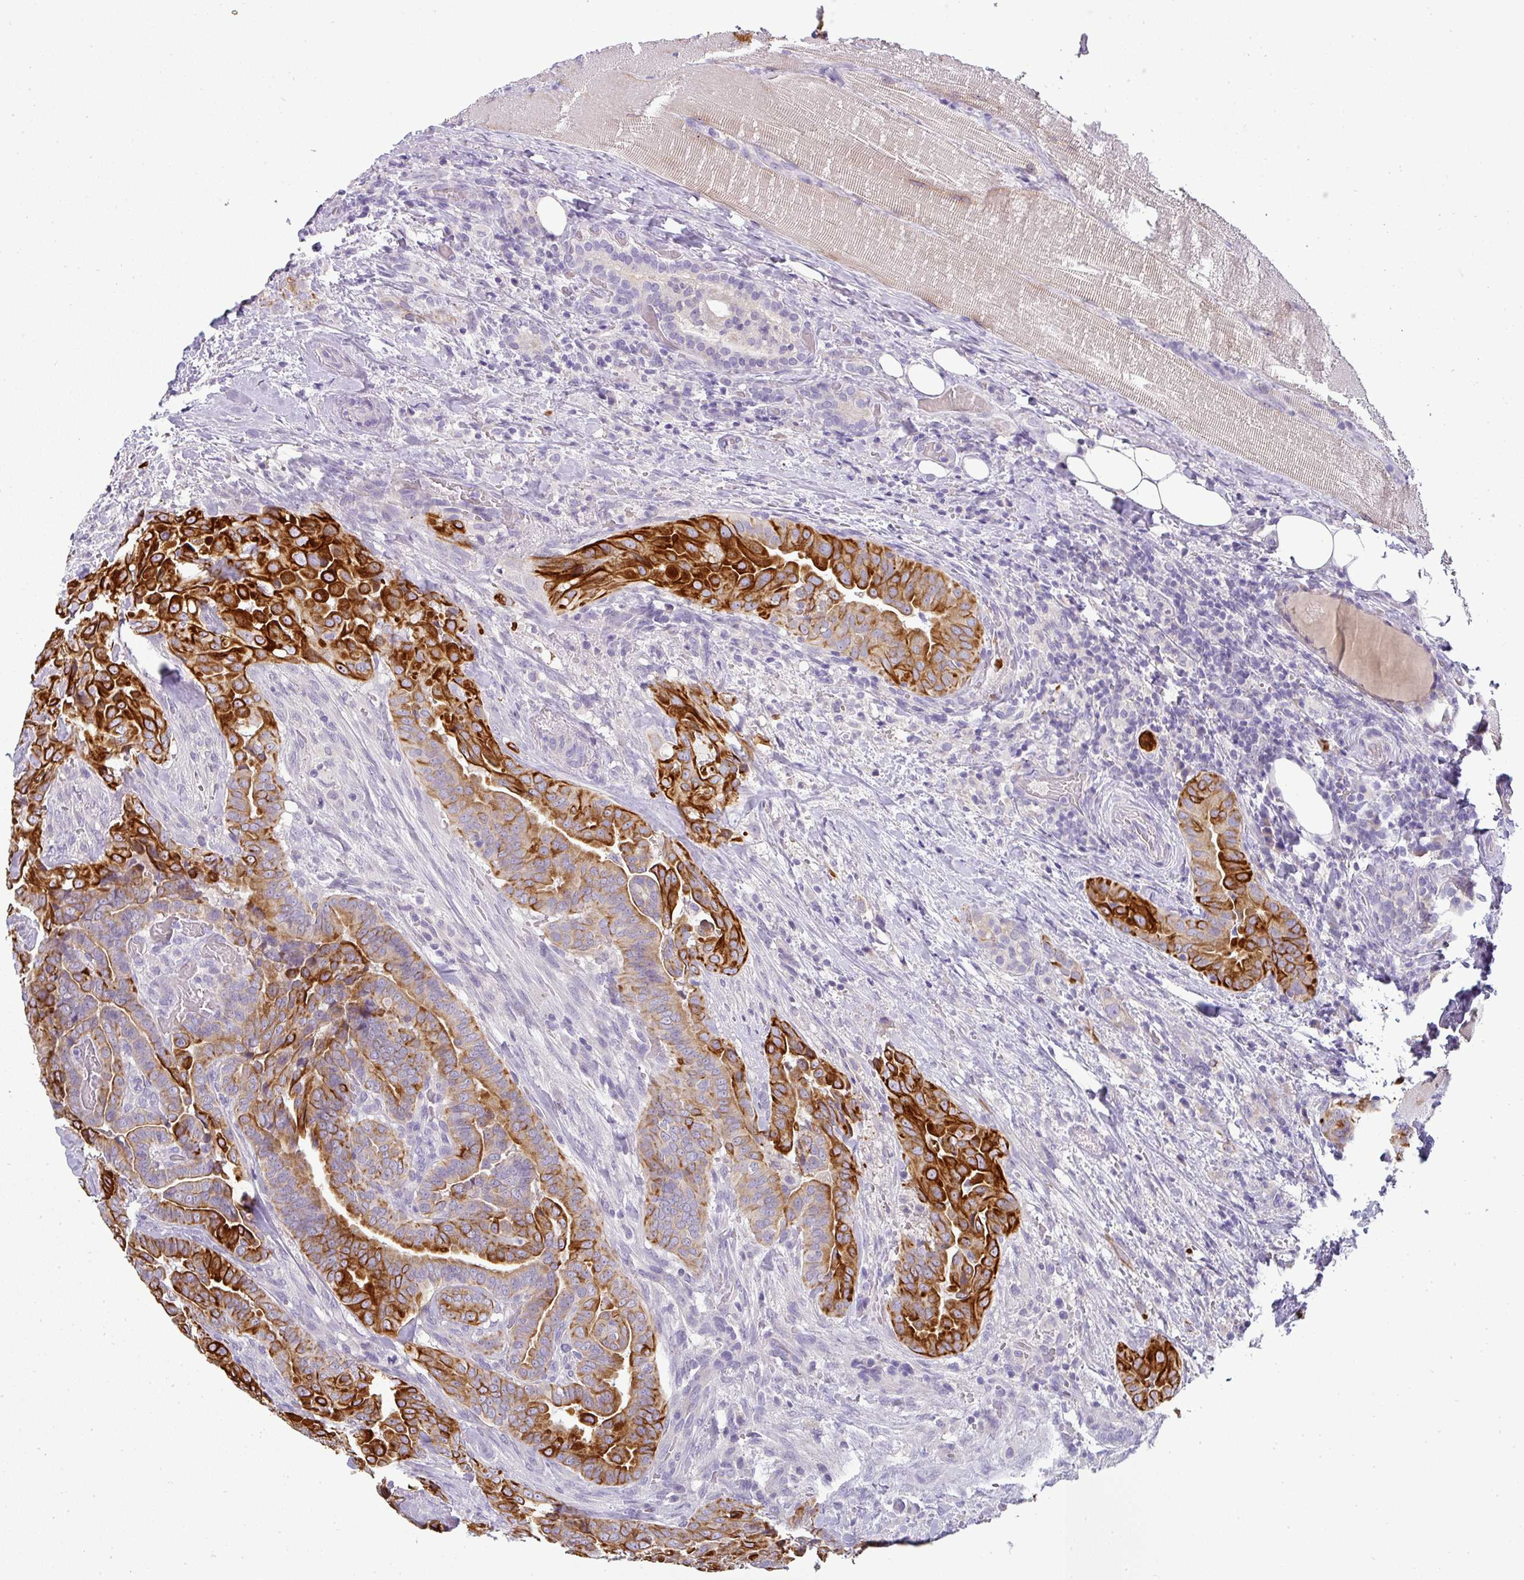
{"staining": {"intensity": "strong", "quantity": ">75%", "location": "cytoplasmic/membranous"}, "tissue": "thyroid cancer", "cell_type": "Tumor cells", "image_type": "cancer", "snomed": [{"axis": "morphology", "description": "Papillary adenocarcinoma, NOS"}, {"axis": "topography", "description": "Thyroid gland"}], "caption": "A micrograph showing strong cytoplasmic/membranous positivity in about >75% of tumor cells in thyroid papillary adenocarcinoma, as visualized by brown immunohistochemical staining.", "gene": "ASXL3", "patient": {"sex": "male", "age": 61}}